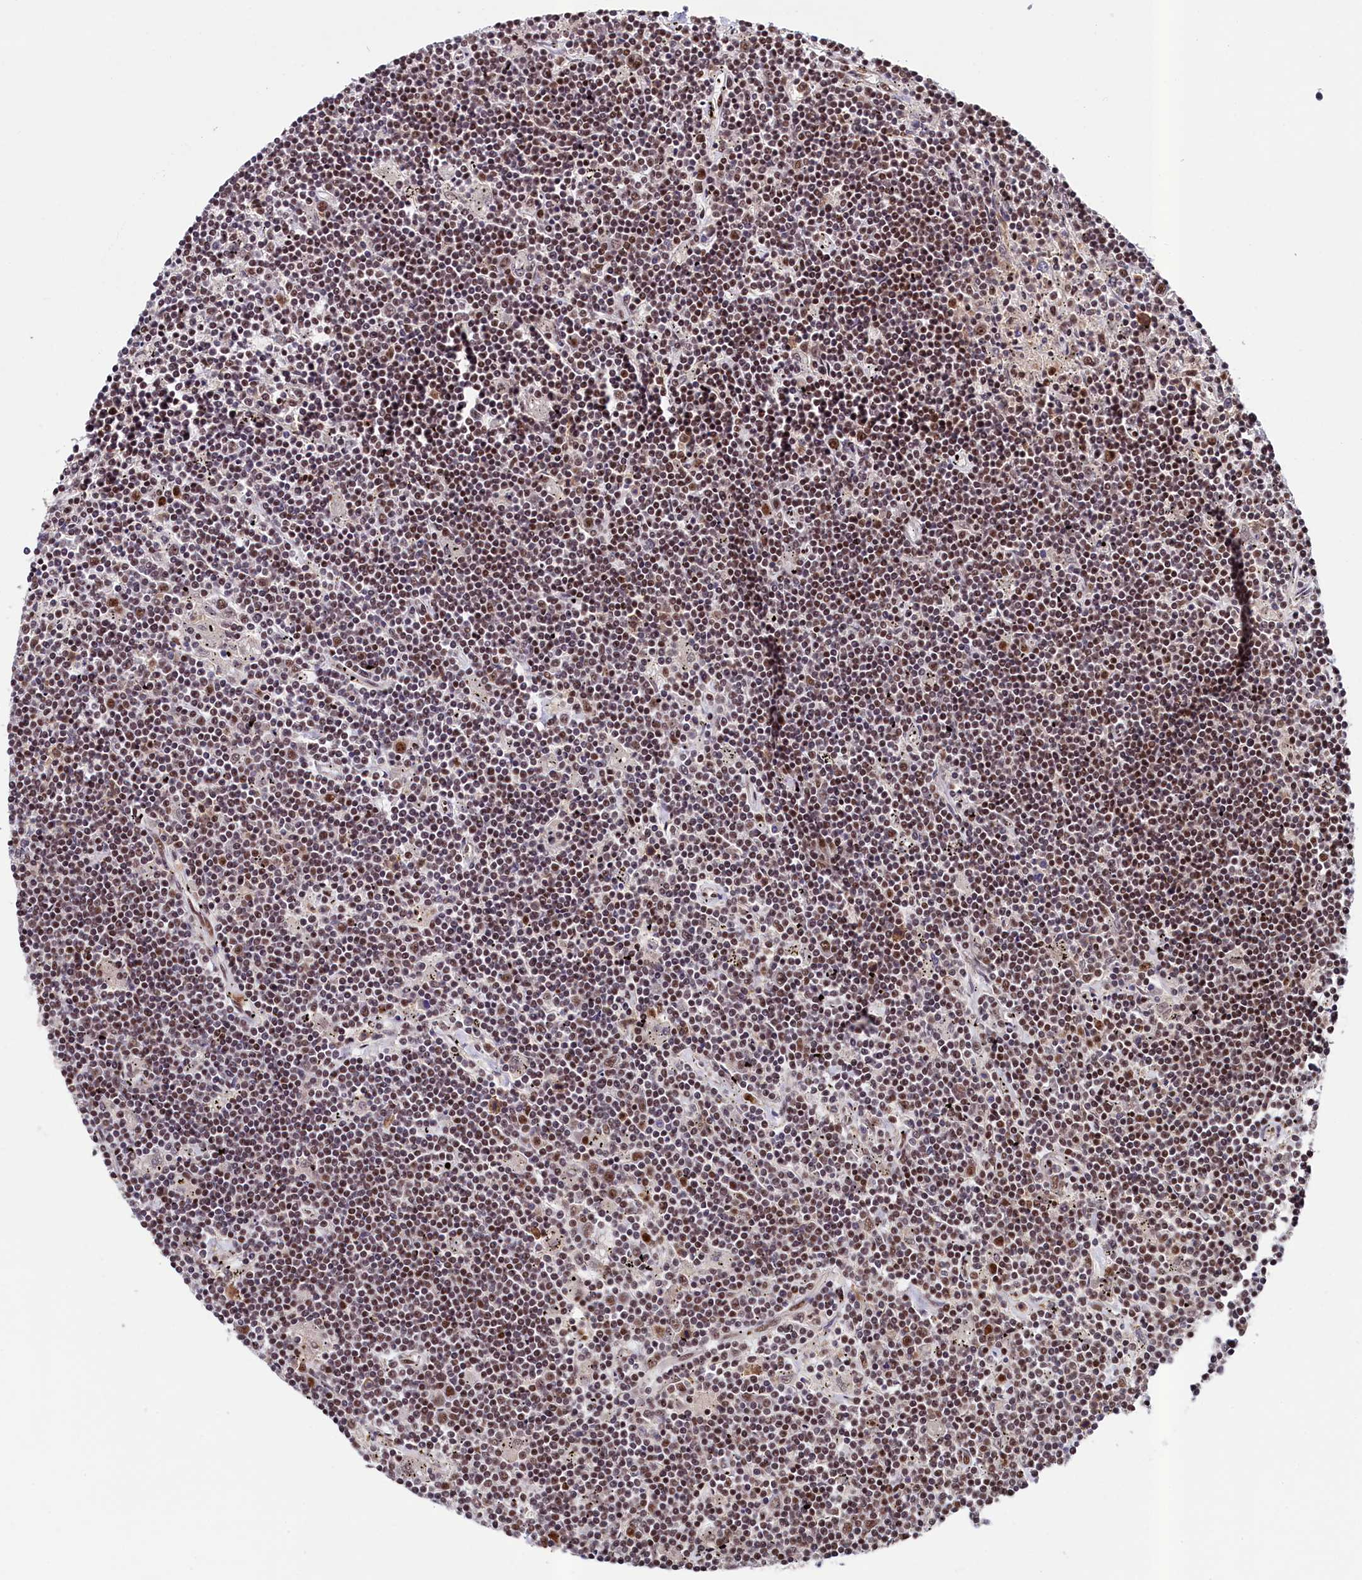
{"staining": {"intensity": "moderate", "quantity": "25%-75%", "location": "nuclear"}, "tissue": "lymphoma", "cell_type": "Tumor cells", "image_type": "cancer", "snomed": [{"axis": "morphology", "description": "Malignant lymphoma, non-Hodgkin's type, Low grade"}, {"axis": "topography", "description": "Spleen"}], "caption": "Immunohistochemical staining of human lymphoma exhibits medium levels of moderate nuclear protein positivity in about 25%-75% of tumor cells. (Brightfield microscopy of DAB IHC at high magnification).", "gene": "LEO1", "patient": {"sex": "male", "age": 76}}